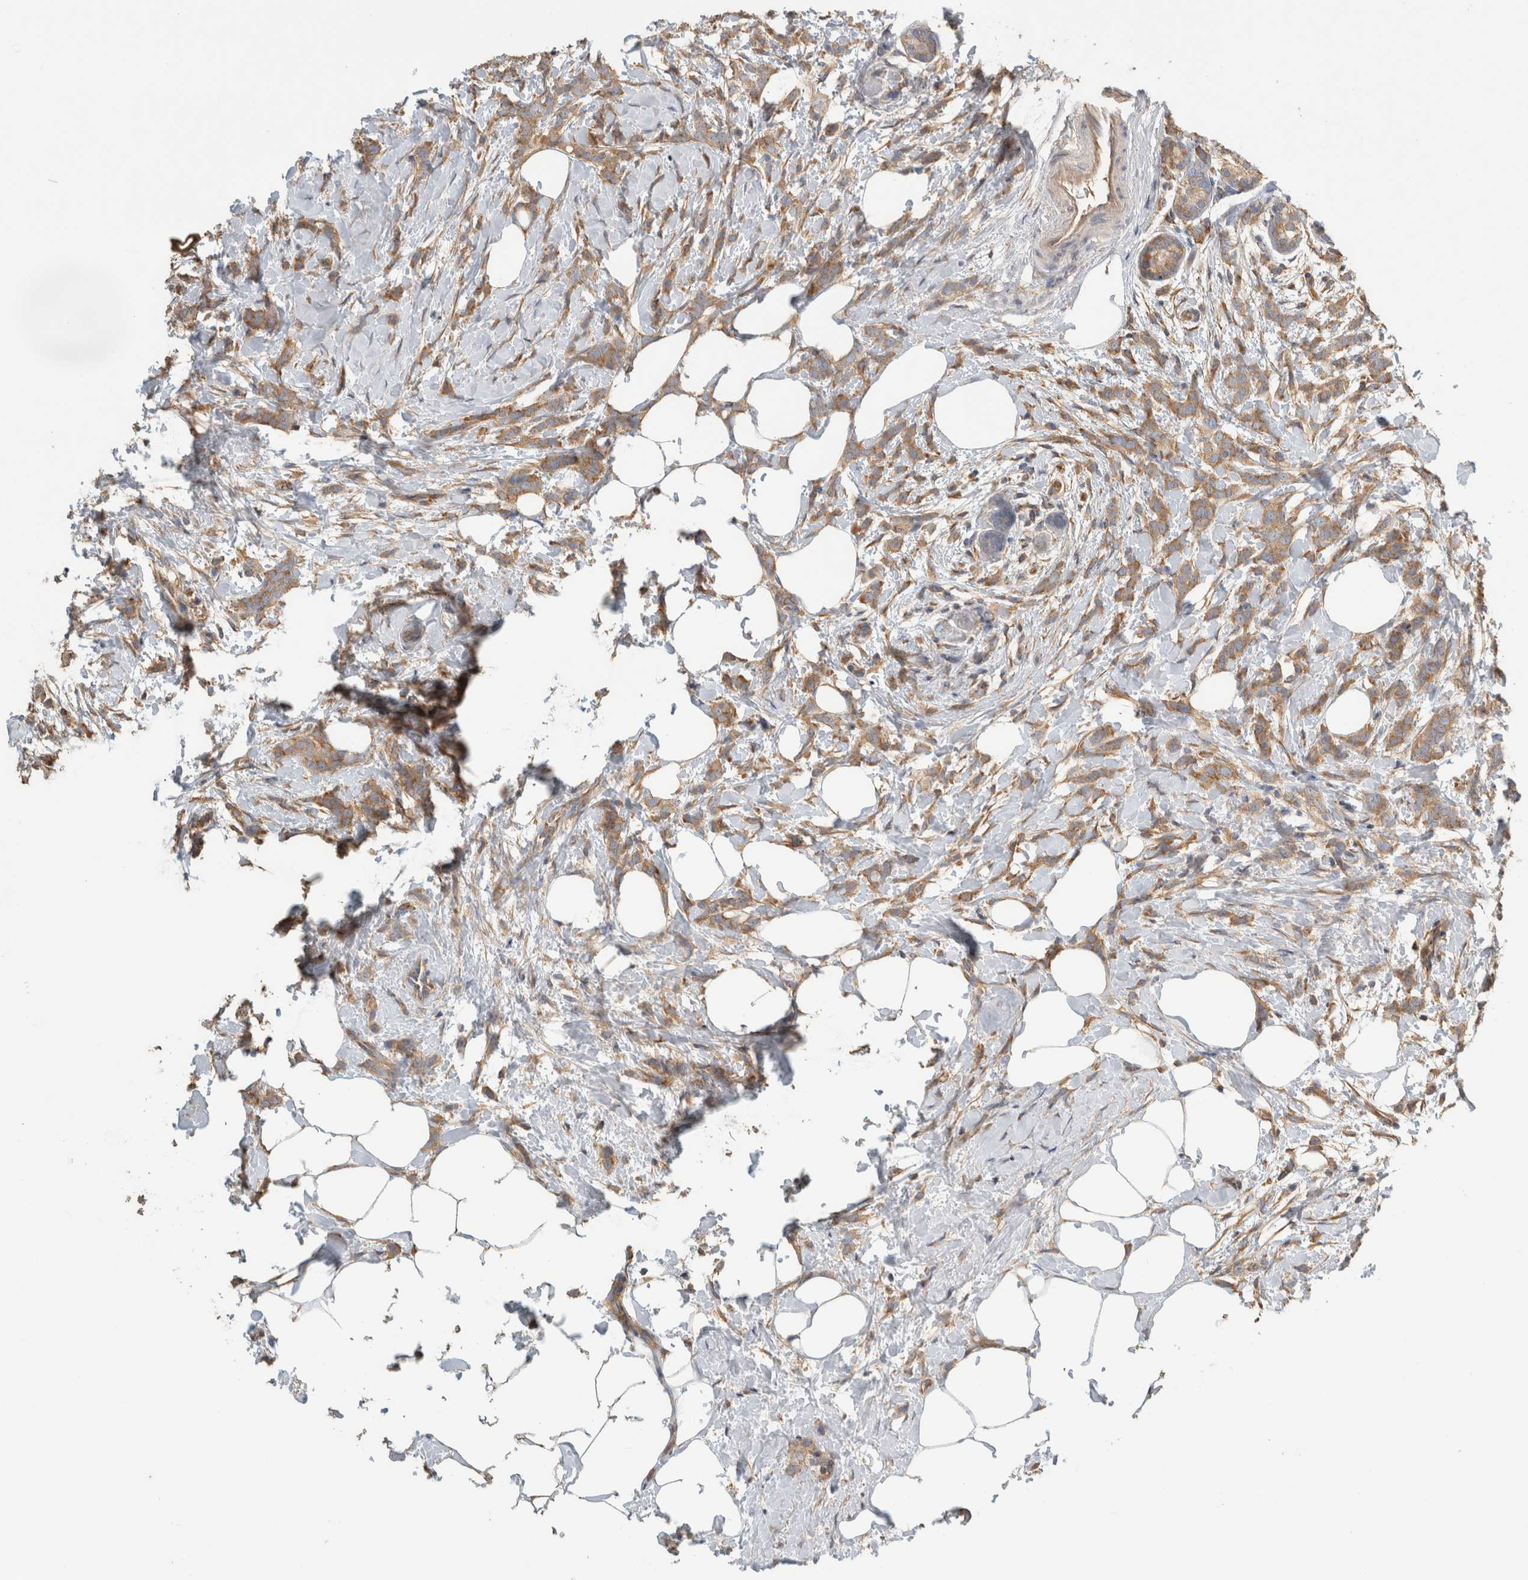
{"staining": {"intensity": "moderate", "quantity": ">75%", "location": "cytoplasmic/membranous"}, "tissue": "breast cancer", "cell_type": "Tumor cells", "image_type": "cancer", "snomed": [{"axis": "morphology", "description": "Lobular carcinoma, in situ"}, {"axis": "morphology", "description": "Lobular carcinoma"}, {"axis": "topography", "description": "Breast"}], "caption": "Lobular carcinoma in situ (breast) stained for a protein (brown) displays moderate cytoplasmic/membranous positive expression in about >75% of tumor cells.", "gene": "EIF4G3", "patient": {"sex": "female", "age": 41}}